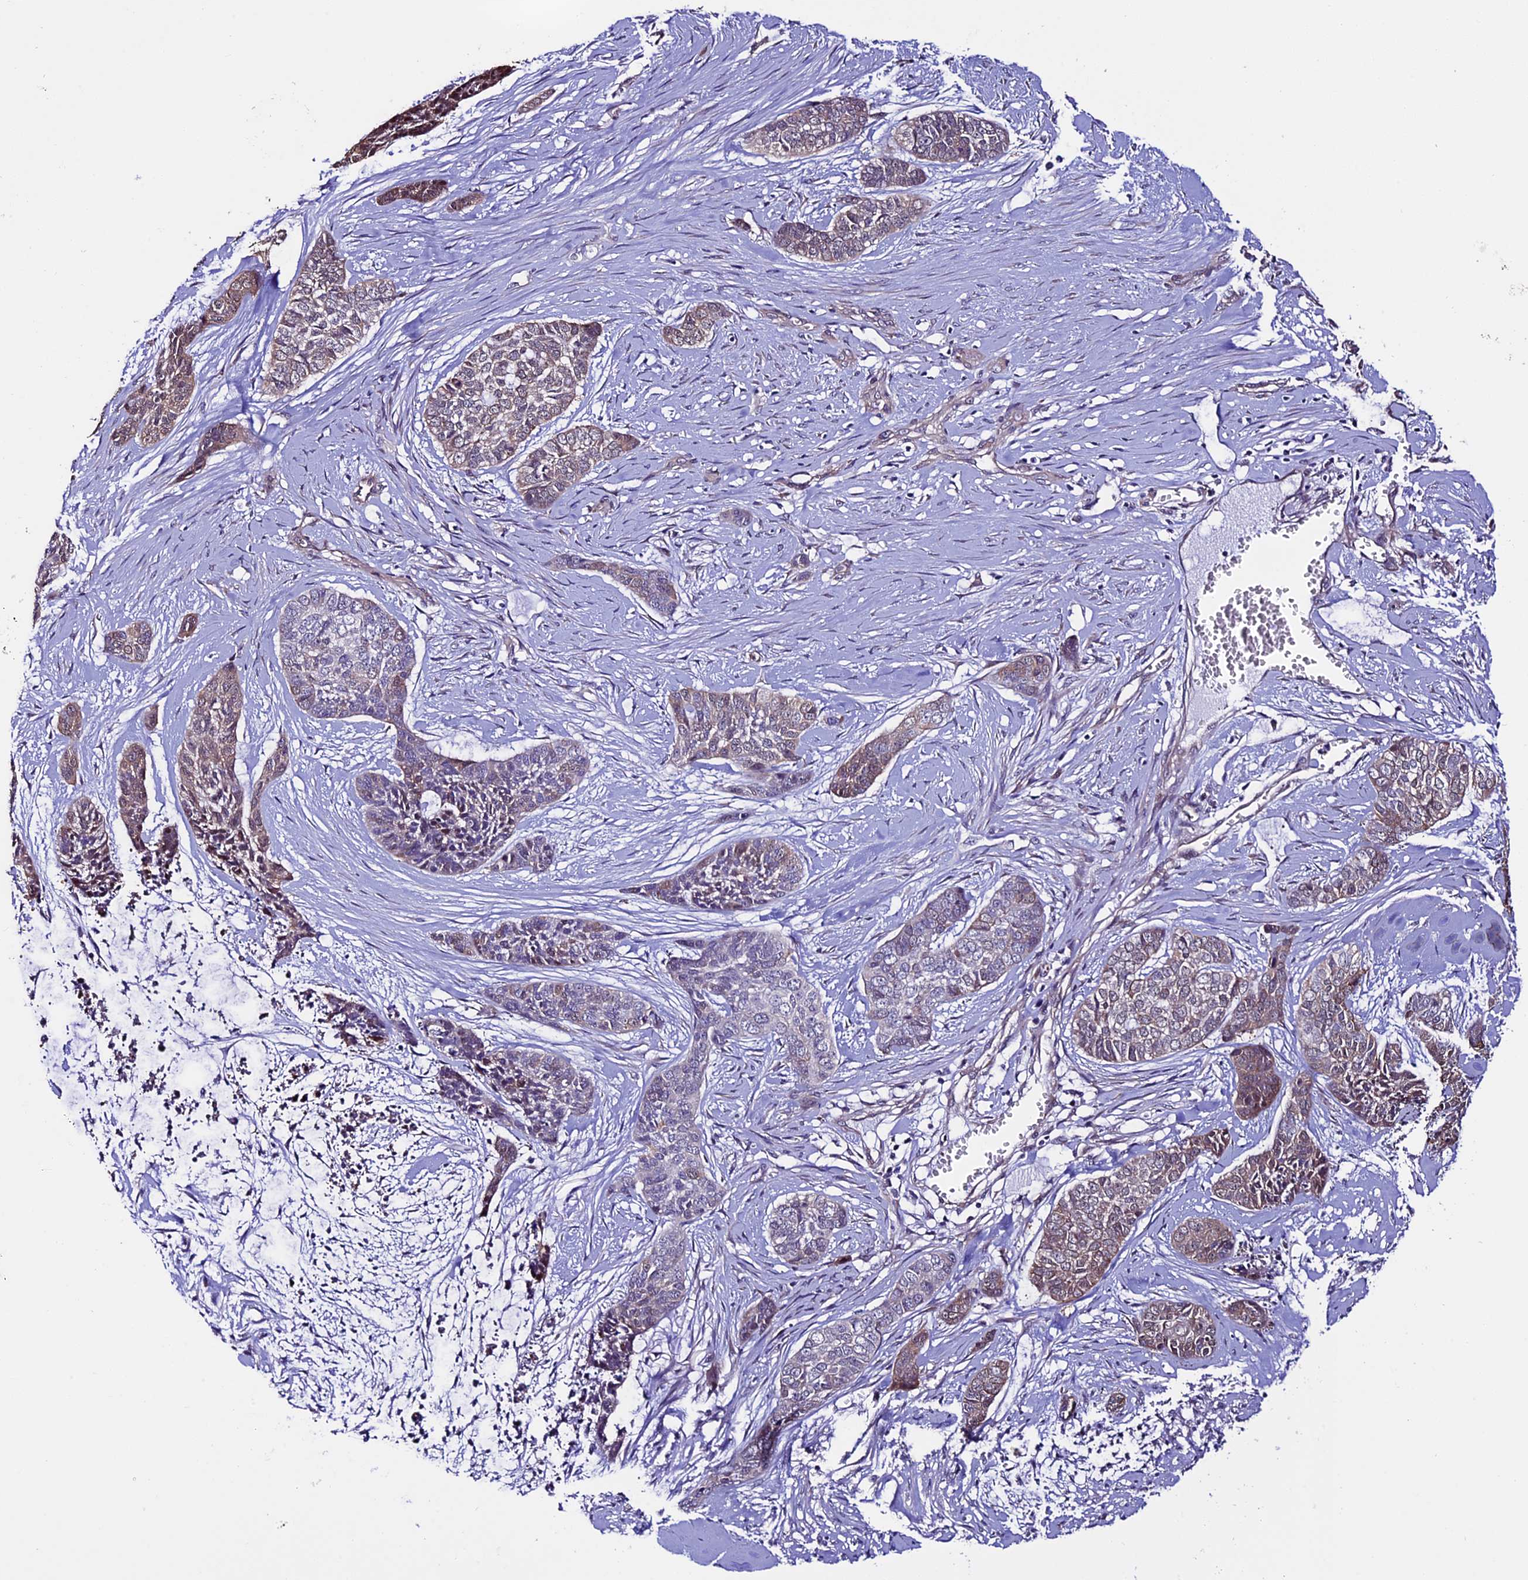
{"staining": {"intensity": "moderate", "quantity": "<25%", "location": "cytoplasmic/membranous"}, "tissue": "skin cancer", "cell_type": "Tumor cells", "image_type": "cancer", "snomed": [{"axis": "morphology", "description": "Basal cell carcinoma"}, {"axis": "topography", "description": "Skin"}], "caption": "DAB immunohistochemical staining of human basal cell carcinoma (skin) displays moderate cytoplasmic/membranous protein expression in about <25% of tumor cells. (IHC, brightfield microscopy, high magnification).", "gene": "TMEM171", "patient": {"sex": "female", "age": 64}}